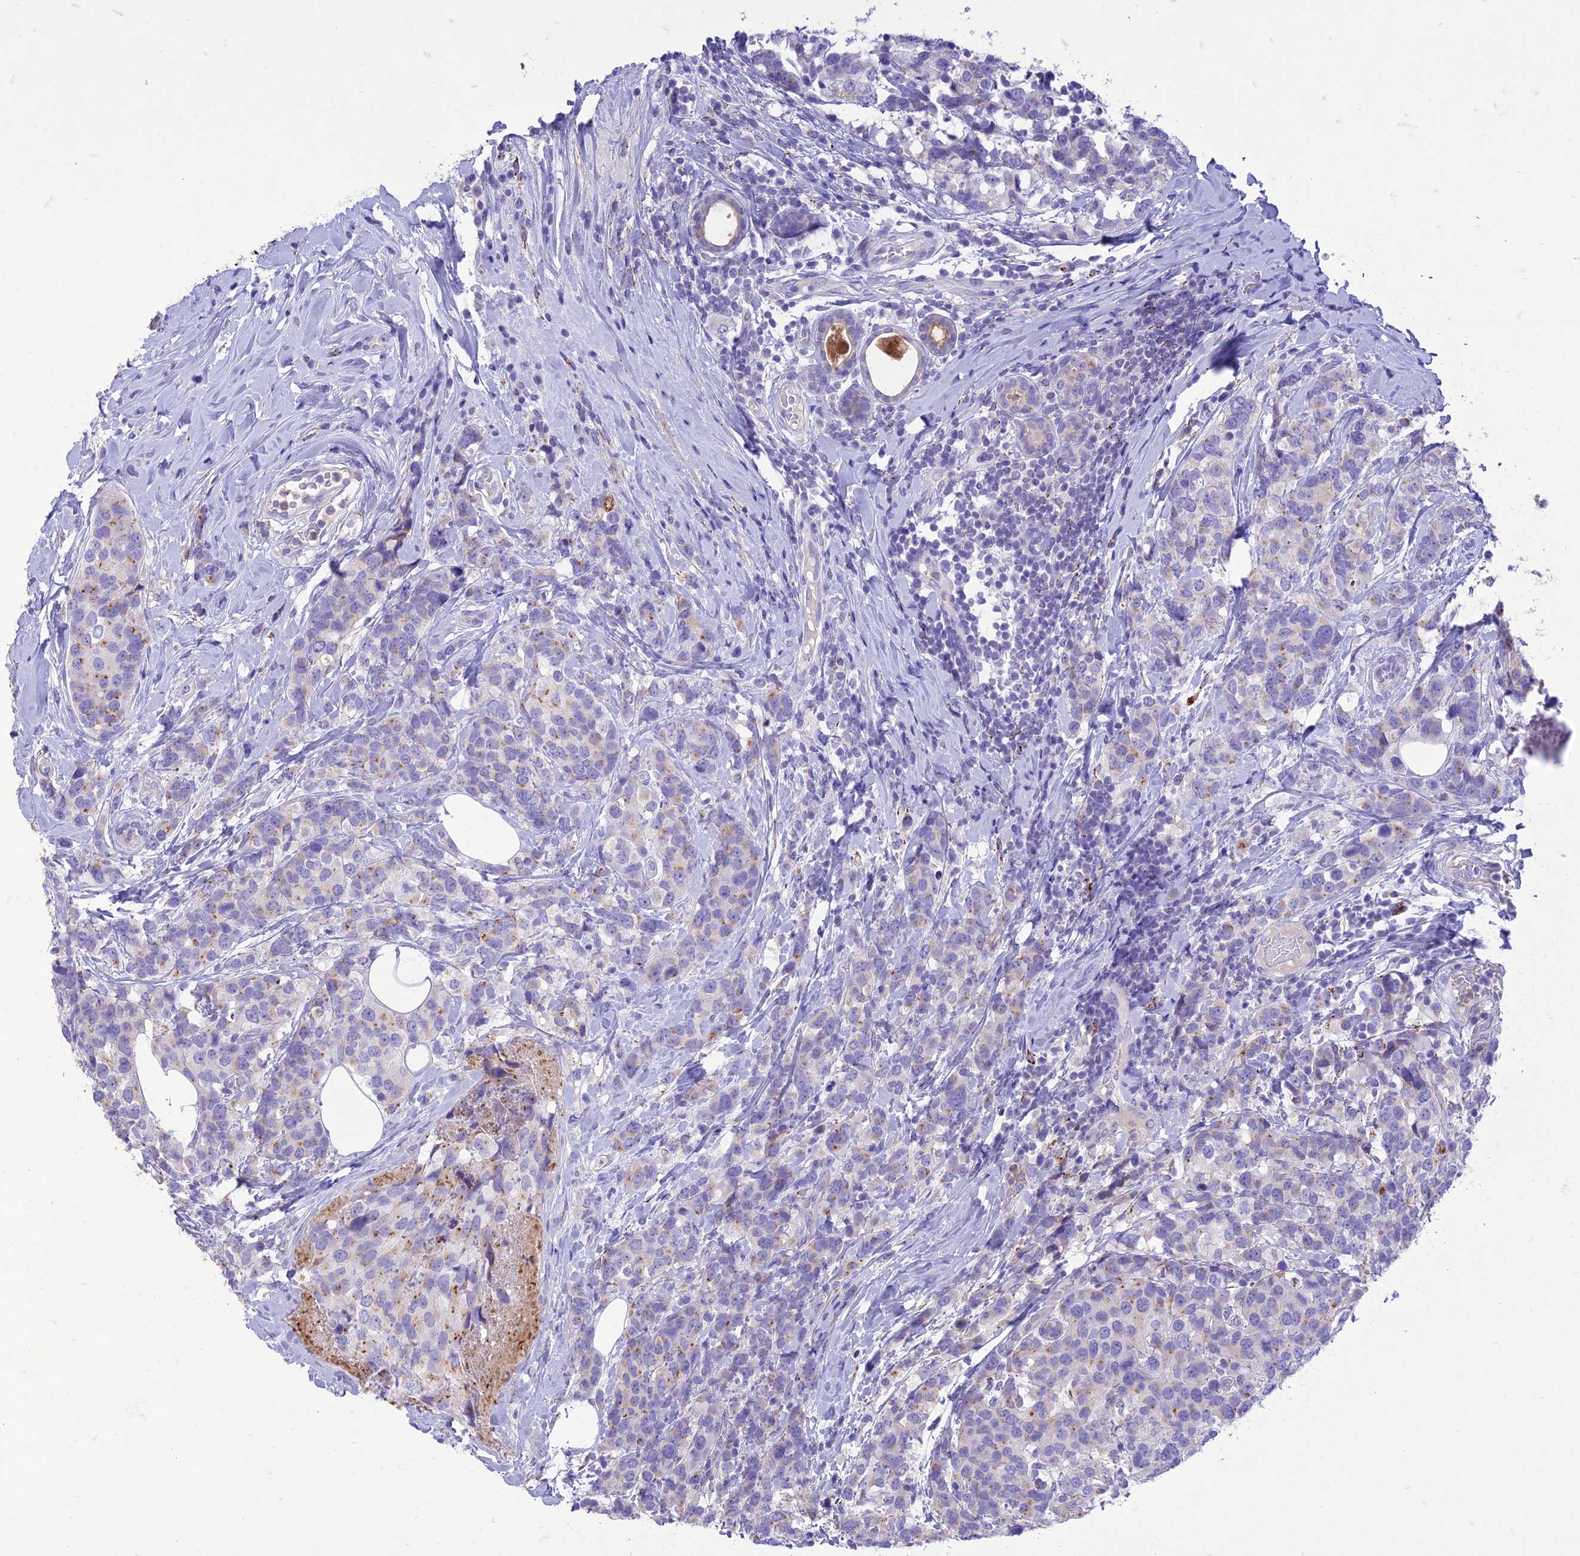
{"staining": {"intensity": "weak", "quantity": "25%-75%", "location": "cytoplasmic/membranous"}, "tissue": "breast cancer", "cell_type": "Tumor cells", "image_type": "cancer", "snomed": [{"axis": "morphology", "description": "Lobular carcinoma"}, {"axis": "topography", "description": "Breast"}], "caption": "Protein expression analysis of breast lobular carcinoma displays weak cytoplasmic/membranous staining in about 25%-75% of tumor cells.", "gene": "SLC13A5", "patient": {"sex": "female", "age": 59}}